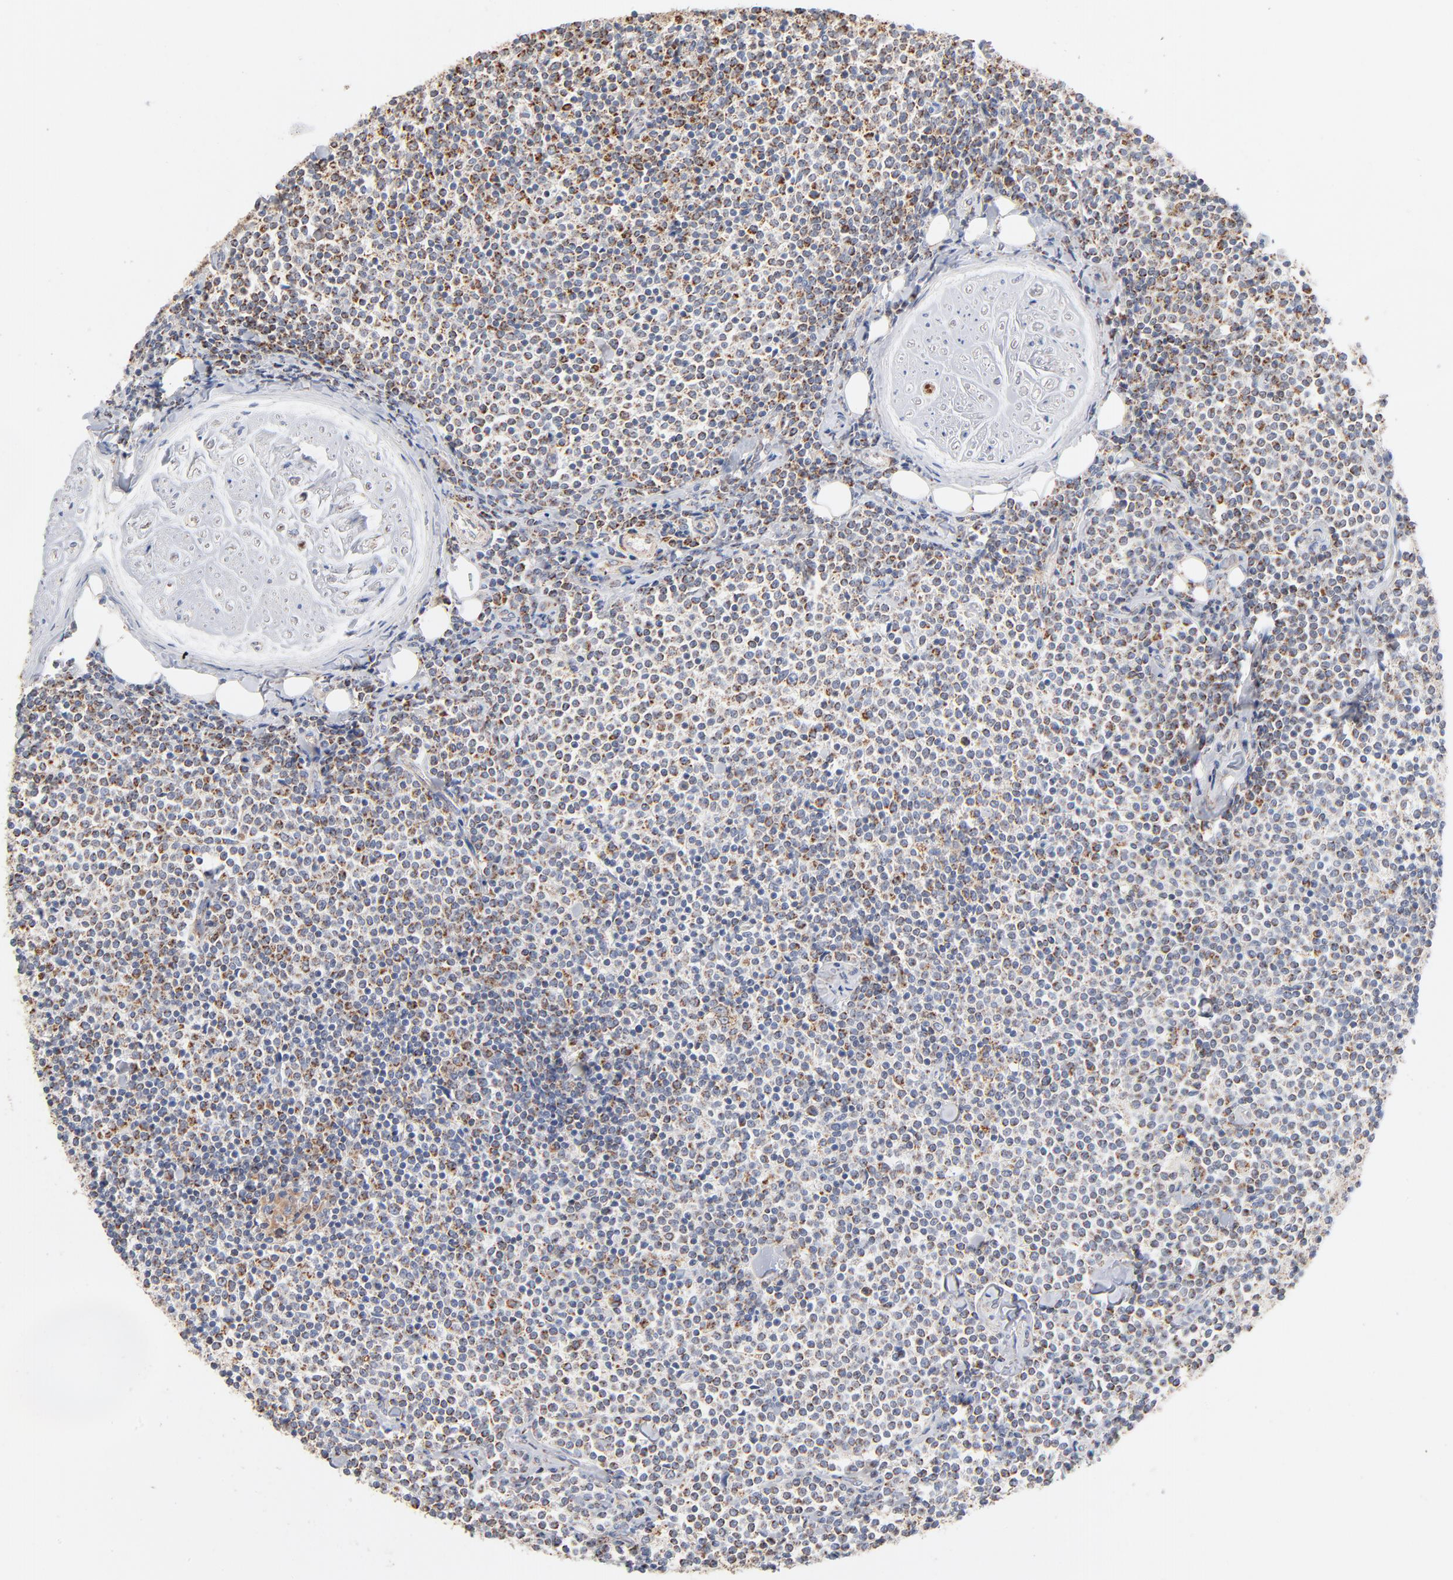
{"staining": {"intensity": "moderate", "quantity": "25%-75%", "location": "cytoplasmic/membranous"}, "tissue": "lymphoma", "cell_type": "Tumor cells", "image_type": "cancer", "snomed": [{"axis": "morphology", "description": "Malignant lymphoma, non-Hodgkin's type, Low grade"}, {"axis": "topography", "description": "Soft tissue"}], "caption": "IHC (DAB (3,3'-diaminobenzidine)) staining of human lymphoma exhibits moderate cytoplasmic/membranous protein positivity in about 25%-75% of tumor cells.", "gene": "UQCRC1", "patient": {"sex": "male", "age": 92}}